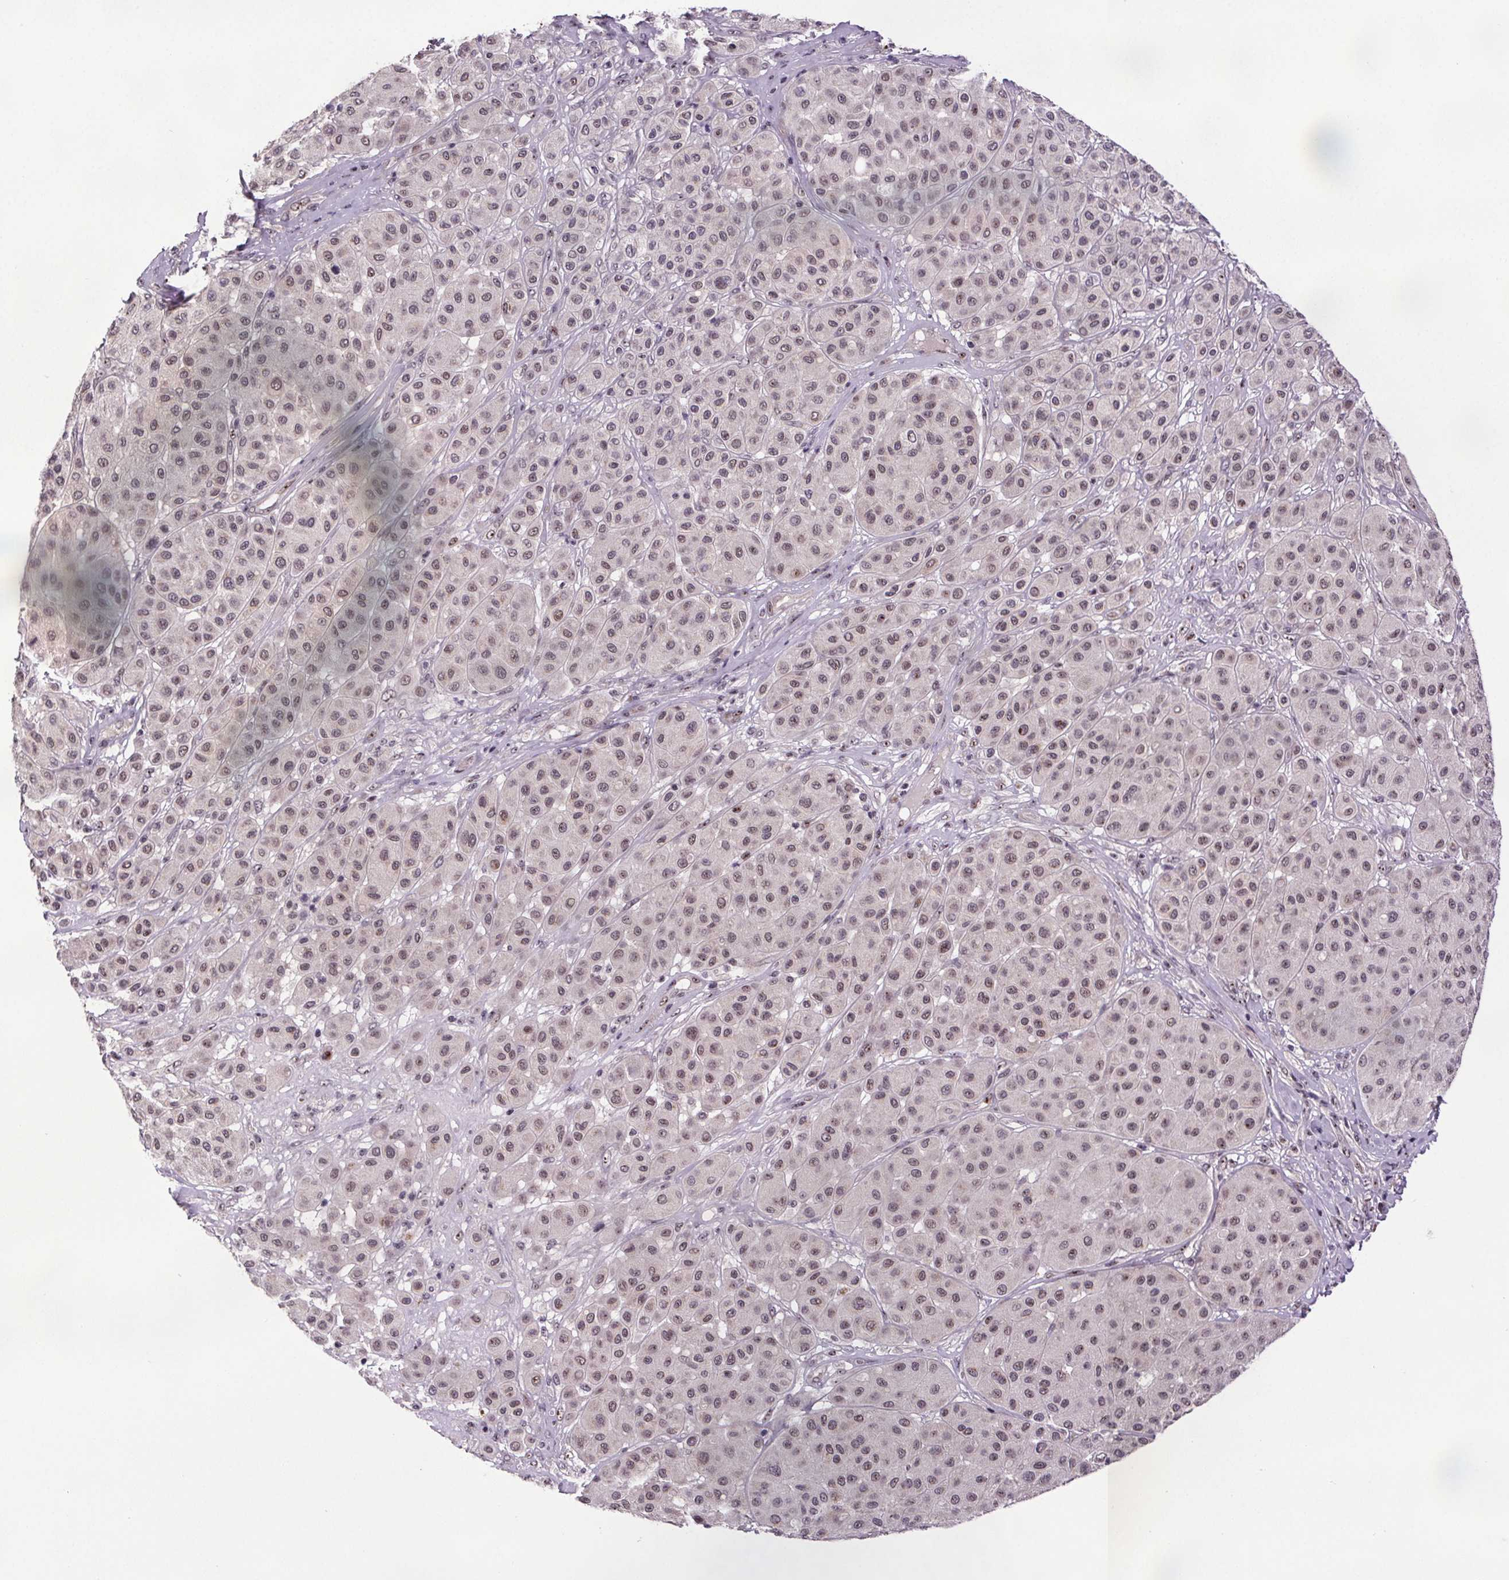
{"staining": {"intensity": "weak", "quantity": "25%-75%", "location": "nuclear"}, "tissue": "melanoma", "cell_type": "Tumor cells", "image_type": "cancer", "snomed": [{"axis": "morphology", "description": "Malignant melanoma, Metastatic site"}, {"axis": "topography", "description": "Smooth muscle"}], "caption": "IHC micrograph of malignant melanoma (metastatic site) stained for a protein (brown), which displays low levels of weak nuclear expression in approximately 25%-75% of tumor cells.", "gene": "ATMIN", "patient": {"sex": "male", "age": 41}}